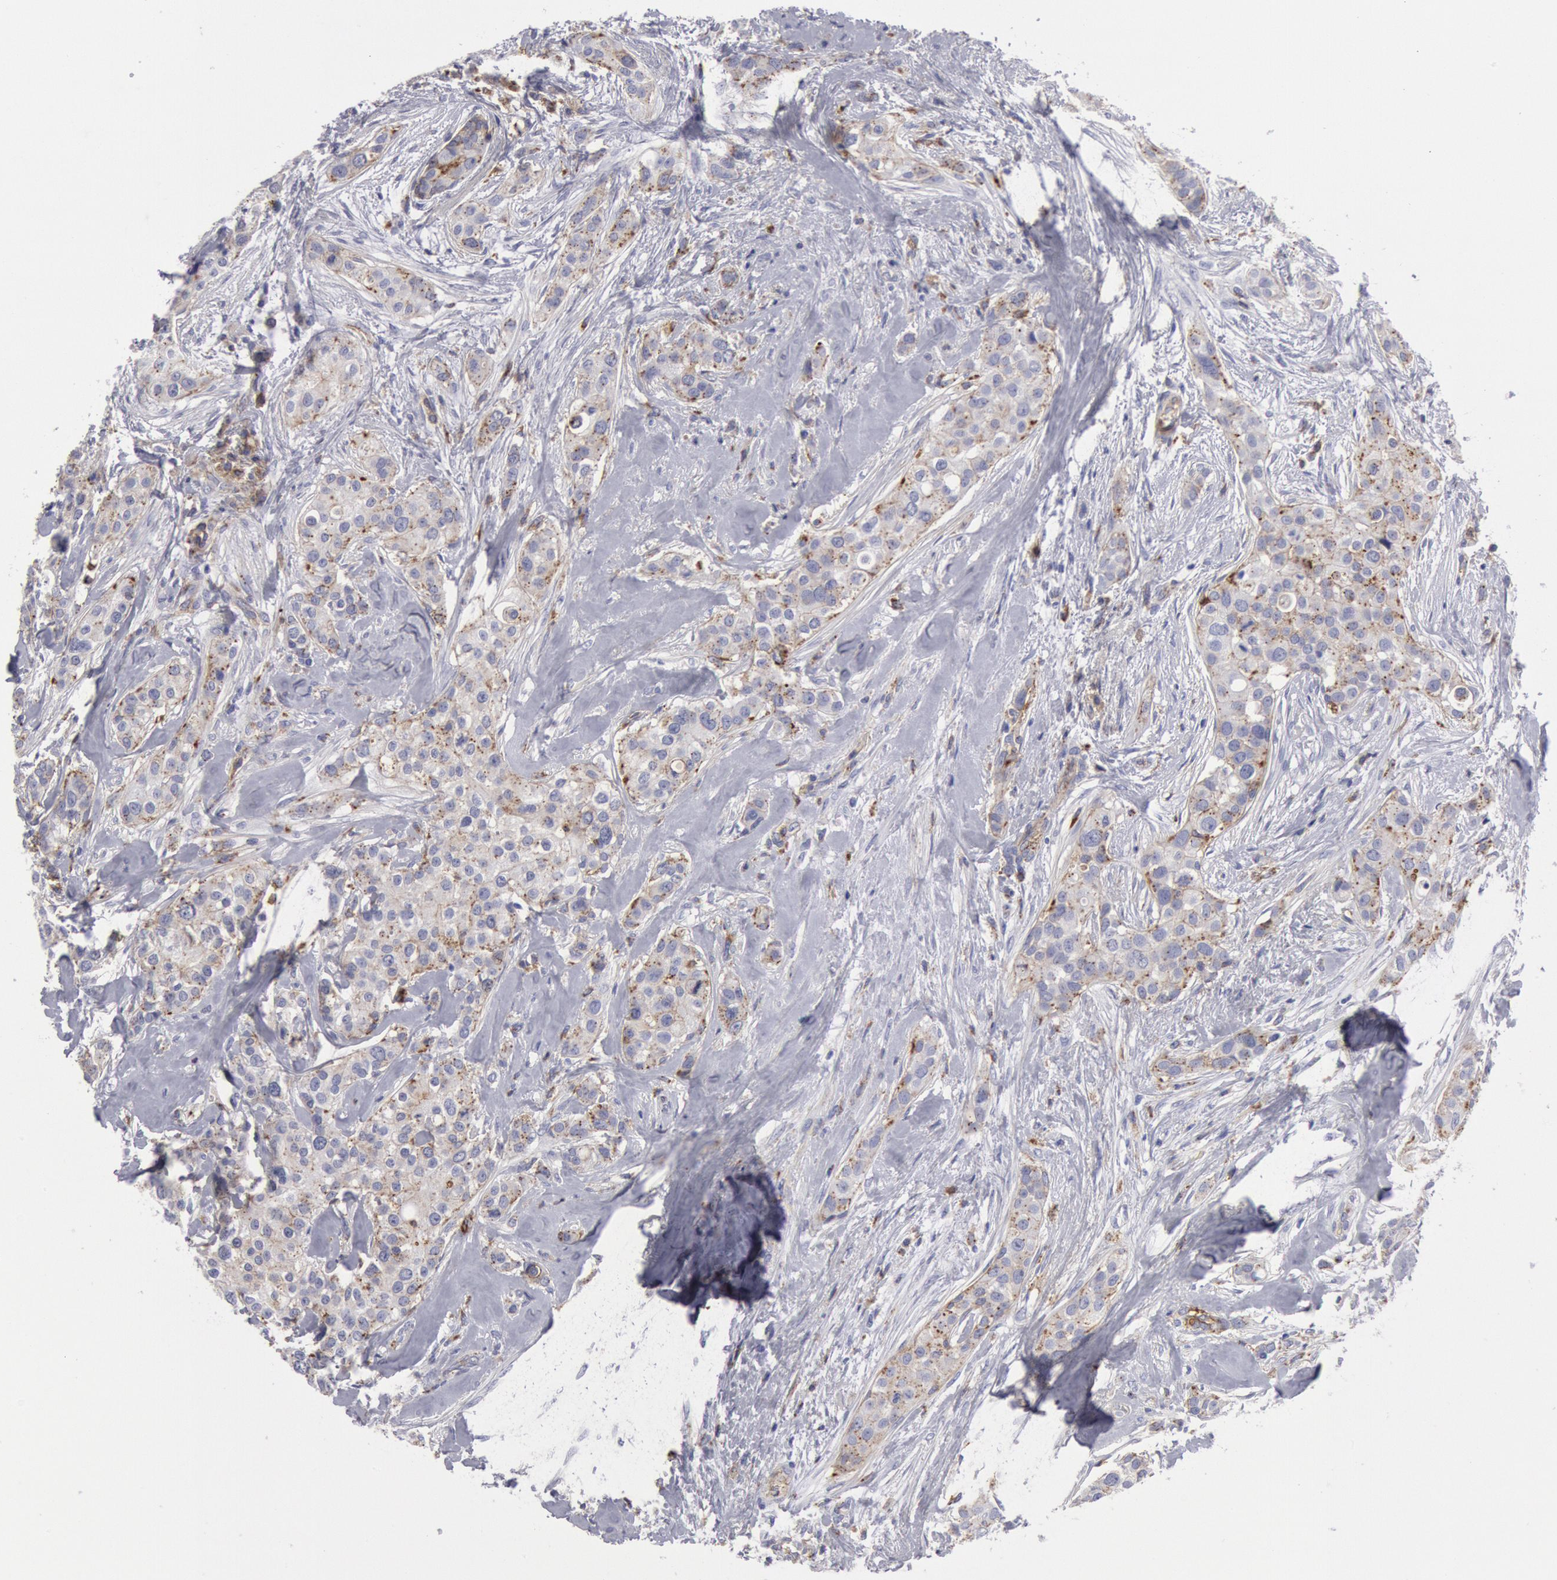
{"staining": {"intensity": "weak", "quantity": "<25%", "location": "cytoplasmic/membranous"}, "tissue": "breast cancer", "cell_type": "Tumor cells", "image_type": "cancer", "snomed": [{"axis": "morphology", "description": "Duct carcinoma"}, {"axis": "topography", "description": "Breast"}], "caption": "Immunohistochemical staining of infiltrating ductal carcinoma (breast) demonstrates no significant staining in tumor cells.", "gene": "FLOT1", "patient": {"sex": "female", "age": 45}}